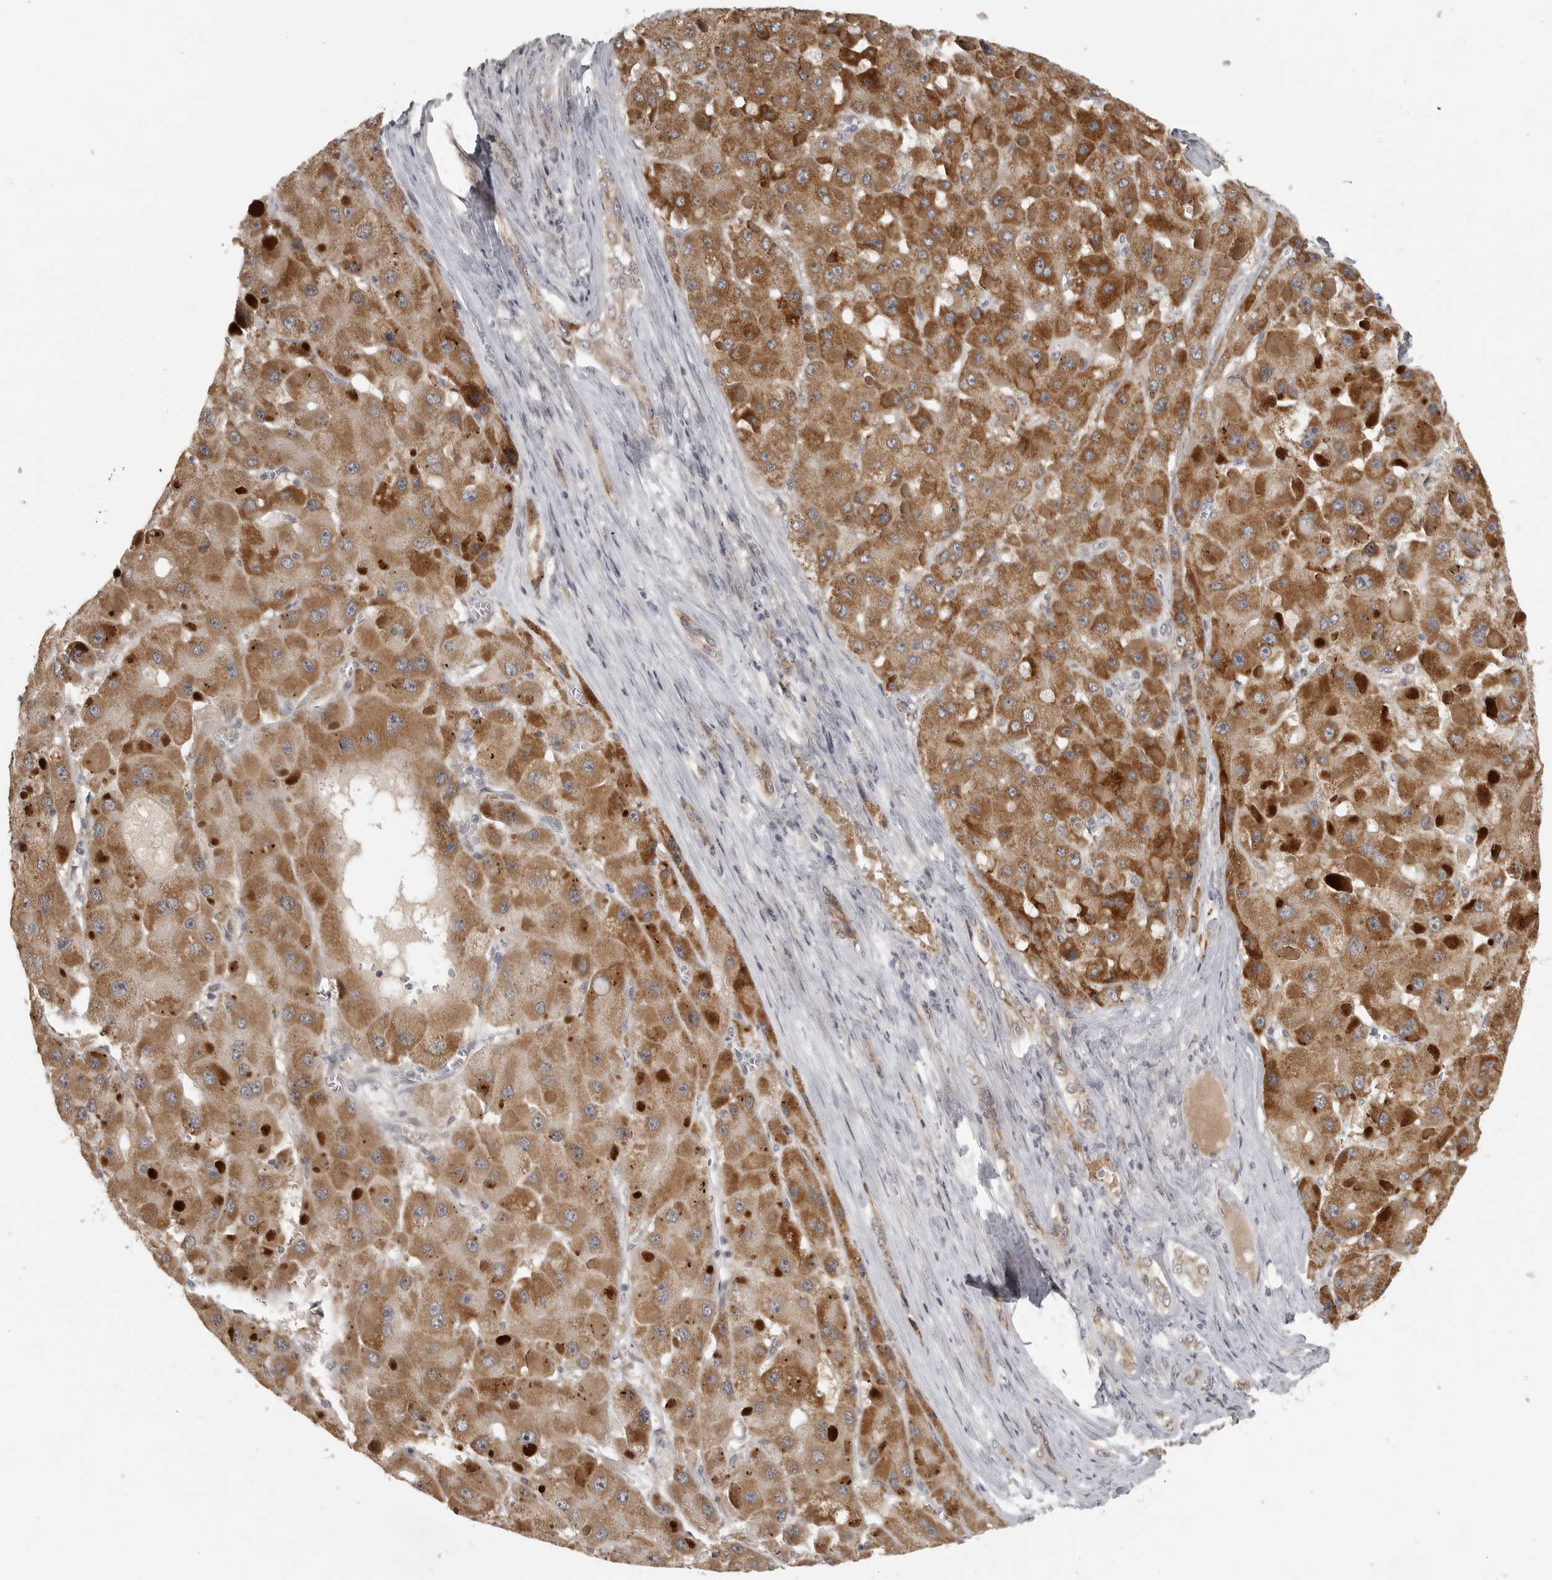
{"staining": {"intensity": "moderate", "quantity": ">75%", "location": "cytoplasmic/membranous"}, "tissue": "liver cancer", "cell_type": "Tumor cells", "image_type": "cancer", "snomed": [{"axis": "morphology", "description": "Carcinoma, Hepatocellular, NOS"}, {"axis": "topography", "description": "Liver"}], "caption": "Human liver cancer (hepatocellular carcinoma) stained with a brown dye demonstrates moderate cytoplasmic/membranous positive staining in about >75% of tumor cells.", "gene": "POLE2", "patient": {"sex": "female", "age": 73}}